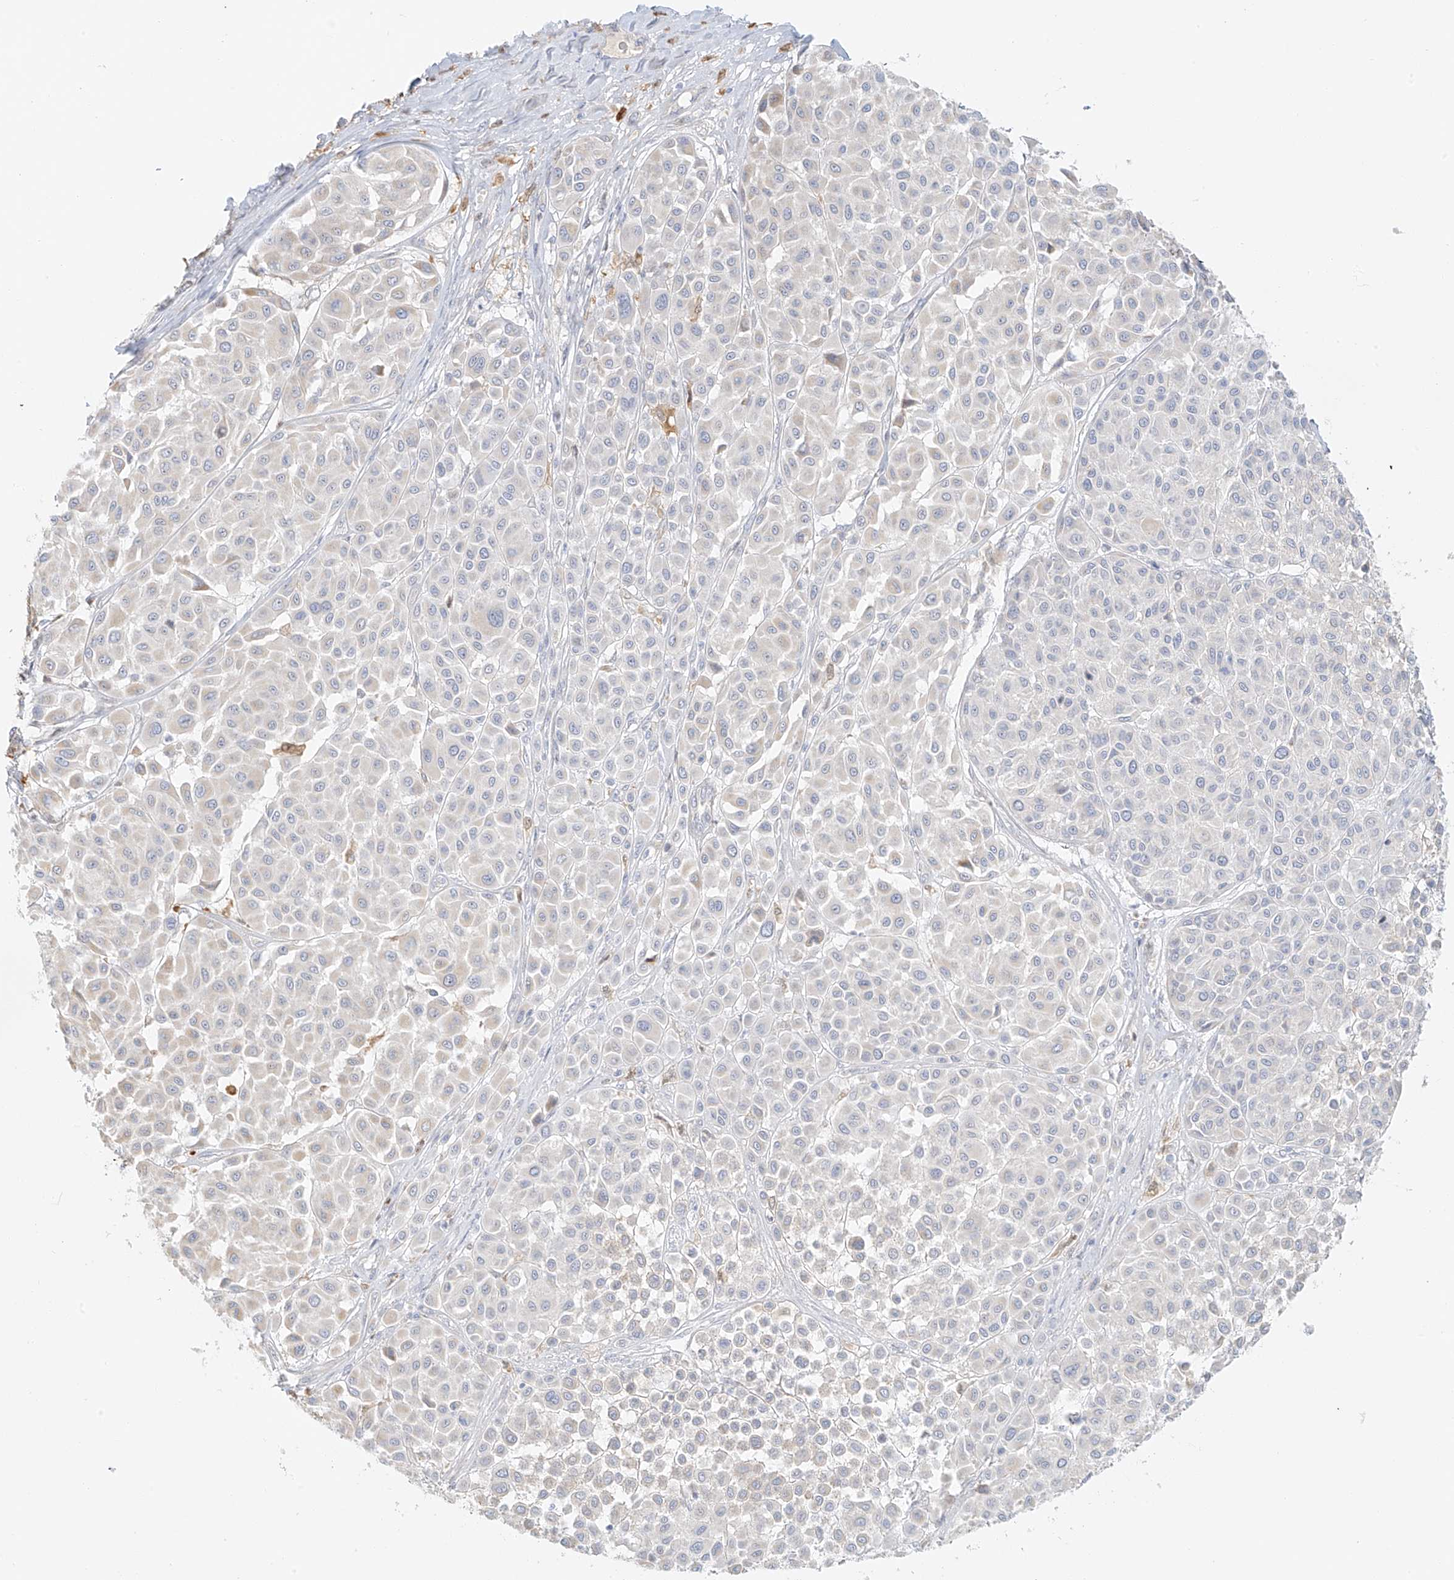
{"staining": {"intensity": "negative", "quantity": "none", "location": "none"}, "tissue": "melanoma", "cell_type": "Tumor cells", "image_type": "cancer", "snomed": [{"axis": "morphology", "description": "Malignant melanoma, Metastatic site"}, {"axis": "topography", "description": "Soft tissue"}], "caption": "A histopathology image of human melanoma is negative for staining in tumor cells.", "gene": "UPK1B", "patient": {"sex": "male", "age": 41}}